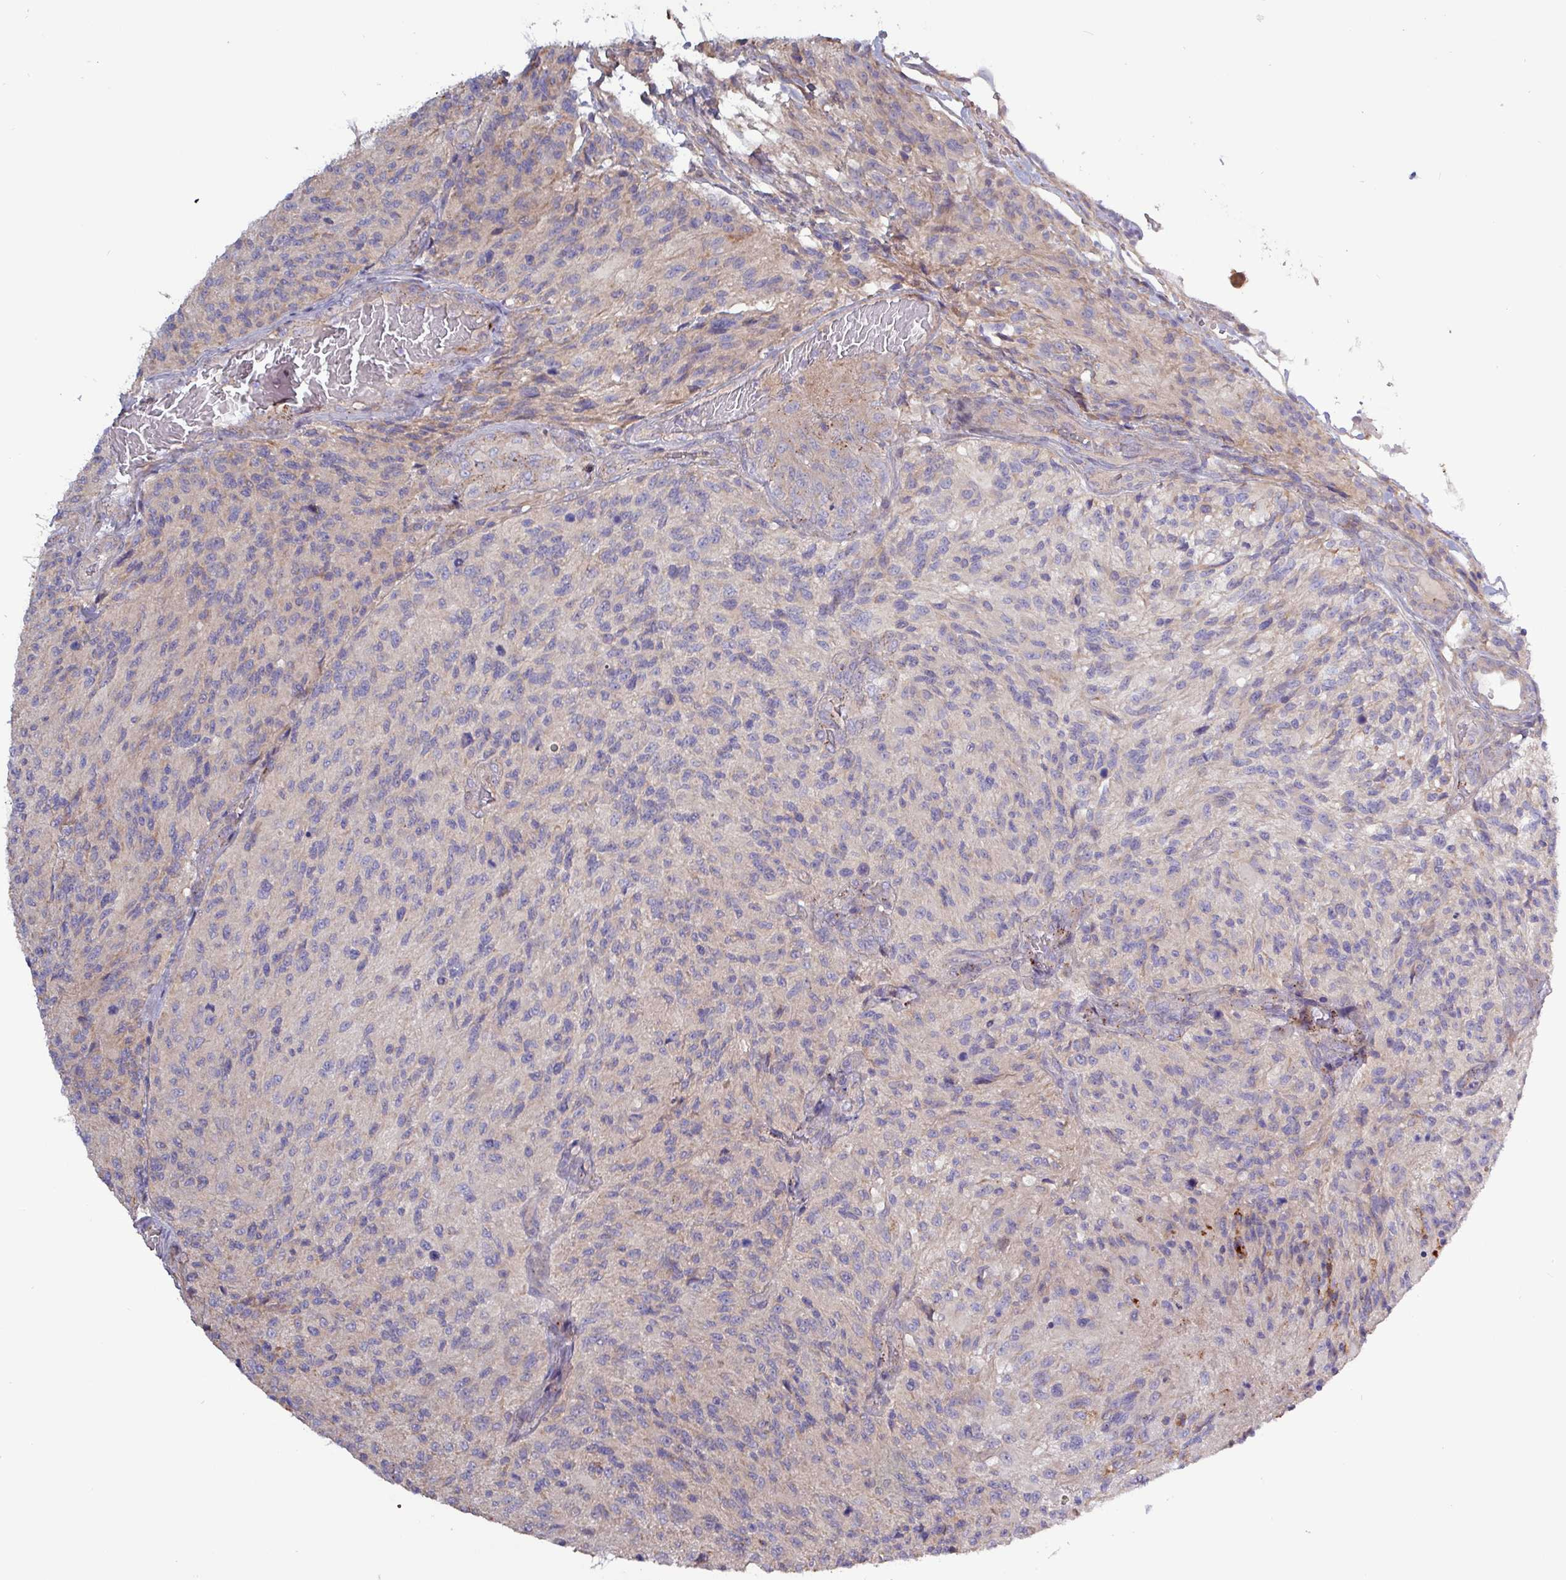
{"staining": {"intensity": "negative", "quantity": "none", "location": "none"}, "tissue": "glioma", "cell_type": "Tumor cells", "image_type": "cancer", "snomed": [{"axis": "morphology", "description": "Normal tissue, NOS"}, {"axis": "morphology", "description": "Glioma, malignant, High grade"}, {"axis": "topography", "description": "Cerebral cortex"}], "caption": "This micrograph is of high-grade glioma (malignant) stained with IHC to label a protein in brown with the nuclei are counter-stained blue. There is no expression in tumor cells.", "gene": "PLIN2", "patient": {"sex": "male", "age": 56}}